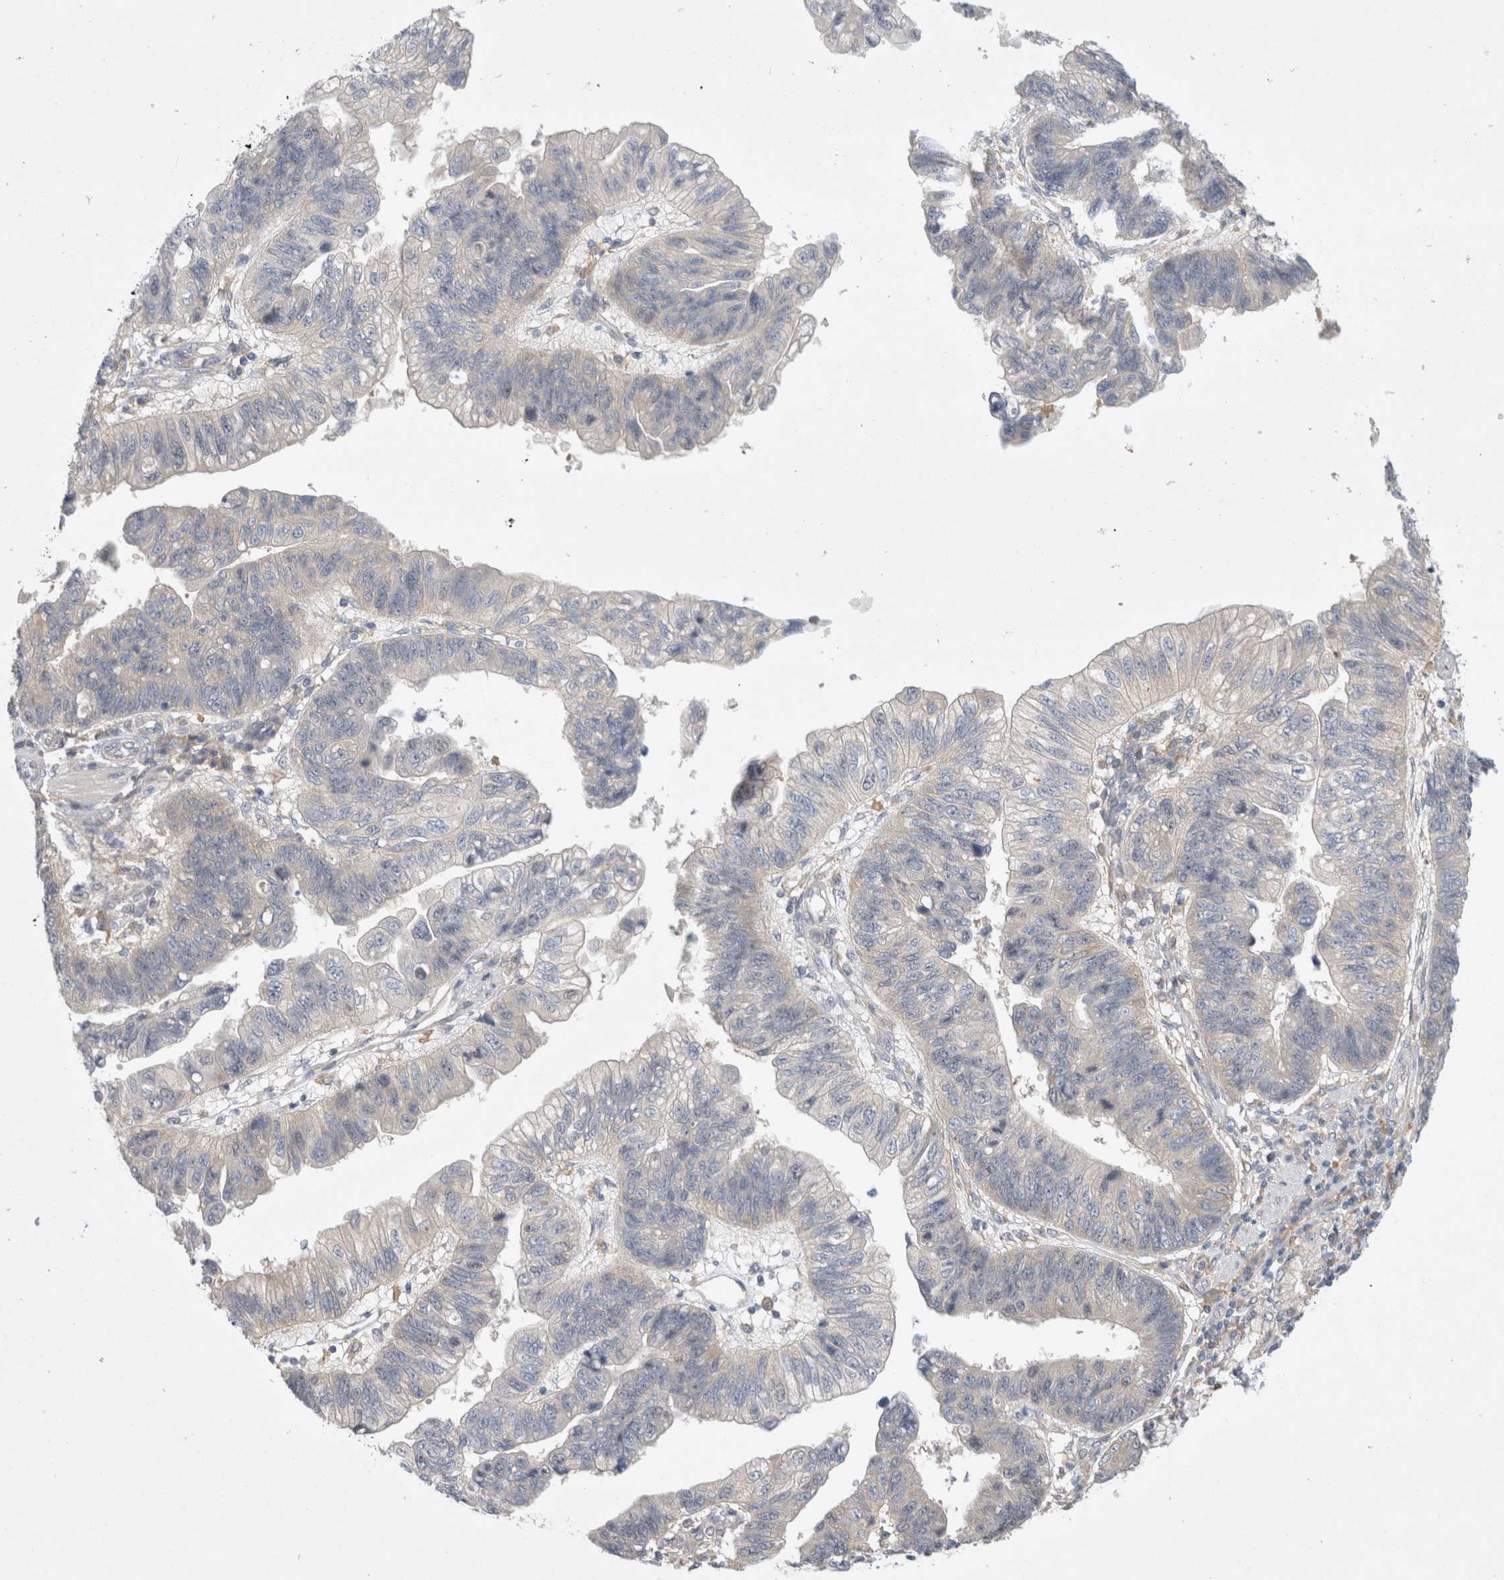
{"staining": {"intensity": "weak", "quantity": "25%-75%", "location": "cytoplasmic/membranous"}, "tissue": "stomach cancer", "cell_type": "Tumor cells", "image_type": "cancer", "snomed": [{"axis": "morphology", "description": "Adenocarcinoma, NOS"}, {"axis": "topography", "description": "Stomach"}], "caption": "Tumor cells exhibit weak cytoplasmic/membranous positivity in about 25%-75% of cells in stomach adenocarcinoma.", "gene": "CDCA7L", "patient": {"sex": "male", "age": 59}}